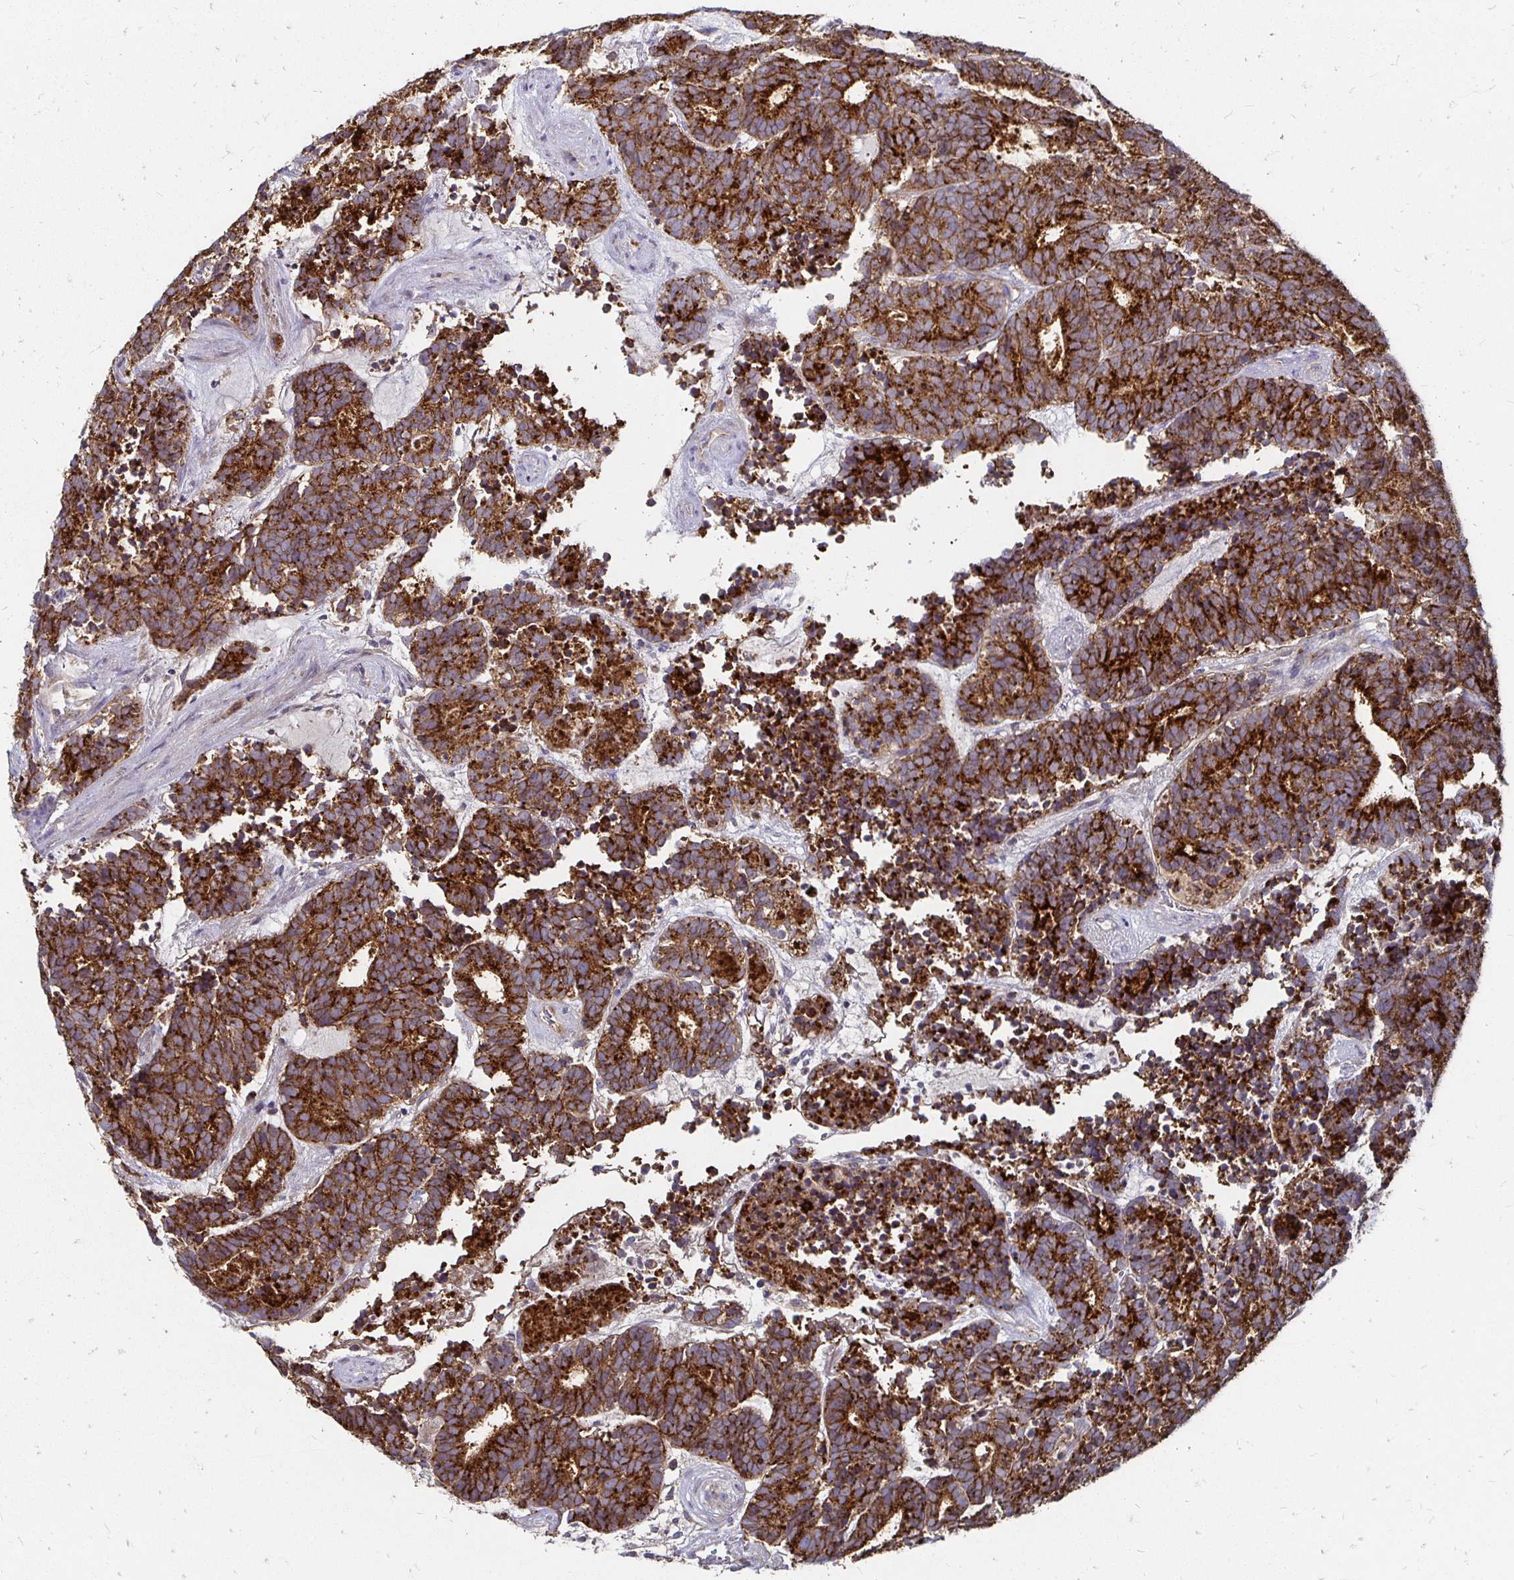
{"staining": {"intensity": "strong", "quantity": ">75%", "location": "cytoplasmic/membranous"}, "tissue": "head and neck cancer", "cell_type": "Tumor cells", "image_type": "cancer", "snomed": [{"axis": "morphology", "description": "Adenocarcinoma, NOS"}, {"axis": "topography", "description": "Head-Neck"}], "caption": "The photomicrograph exhibits a brown stain indicating the presence of a protein in the cytoplasmic/membranous of tumor cells in head and neck cancer.", "gene": "NCSTN", "patient": {"sex": "female", "age": 81}}